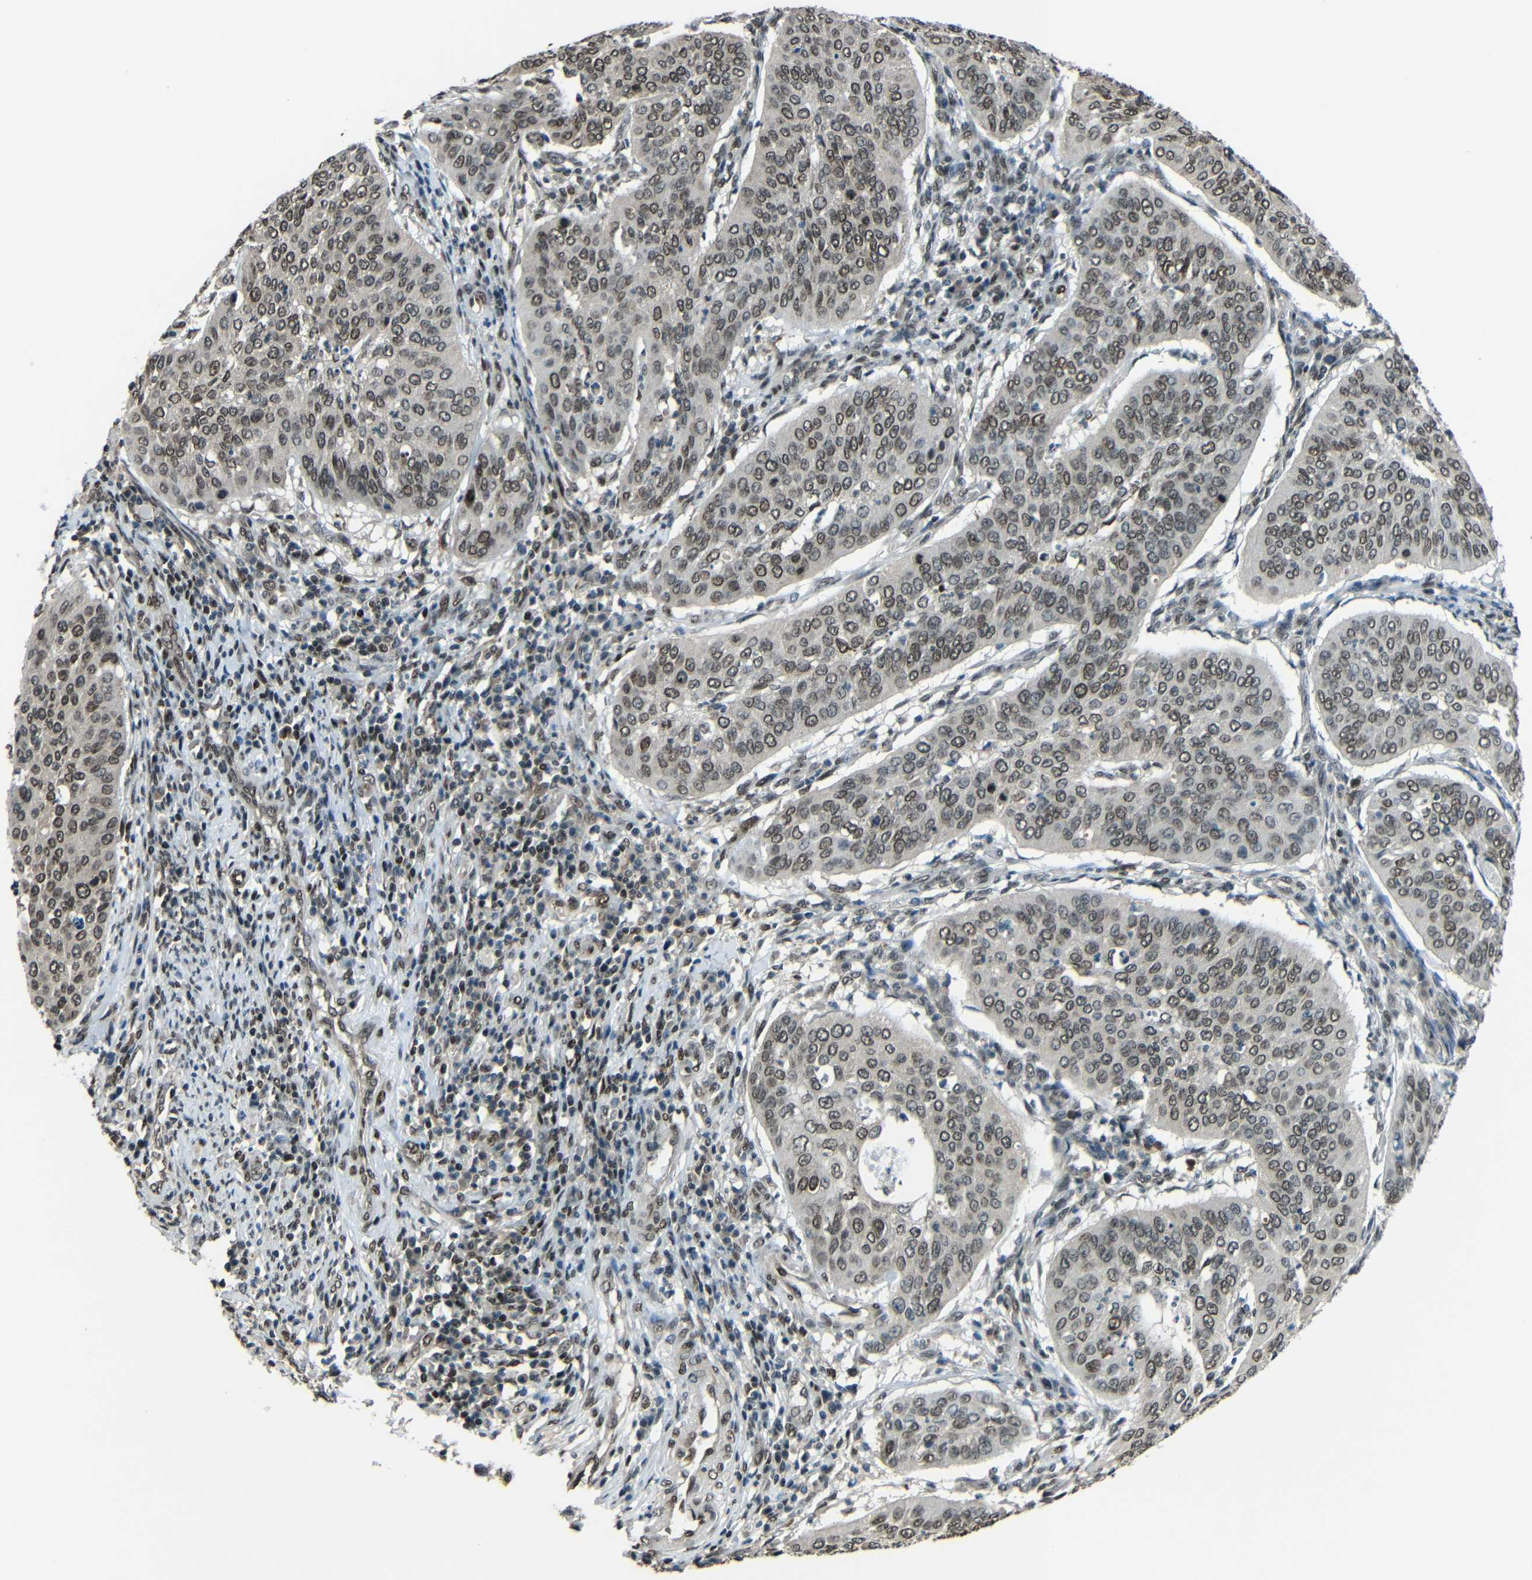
{"staining": {"intensity": "moderate", "quantity": ">75%", "location": "nuclear"}, "tissue": "cervical cancer", "cell_type": "Tumor cells", "image_type": "cancer", "snomed": [{"axis": "morphology", "description": "Normal tissue, NOS"}, {"axis": "morphology", "description": "Squamous cell carcinoma, NOS"}, {"axis": "topography", "description": "Cervix"}], "caption": "This image reveals IHC staining of squamous cell carcinoma (cervical), with medium moderate nuclear positivity in about >75% of tumor cells.", "gene": "PSIP1", "patient": {"sex": "female", "age": 39}}